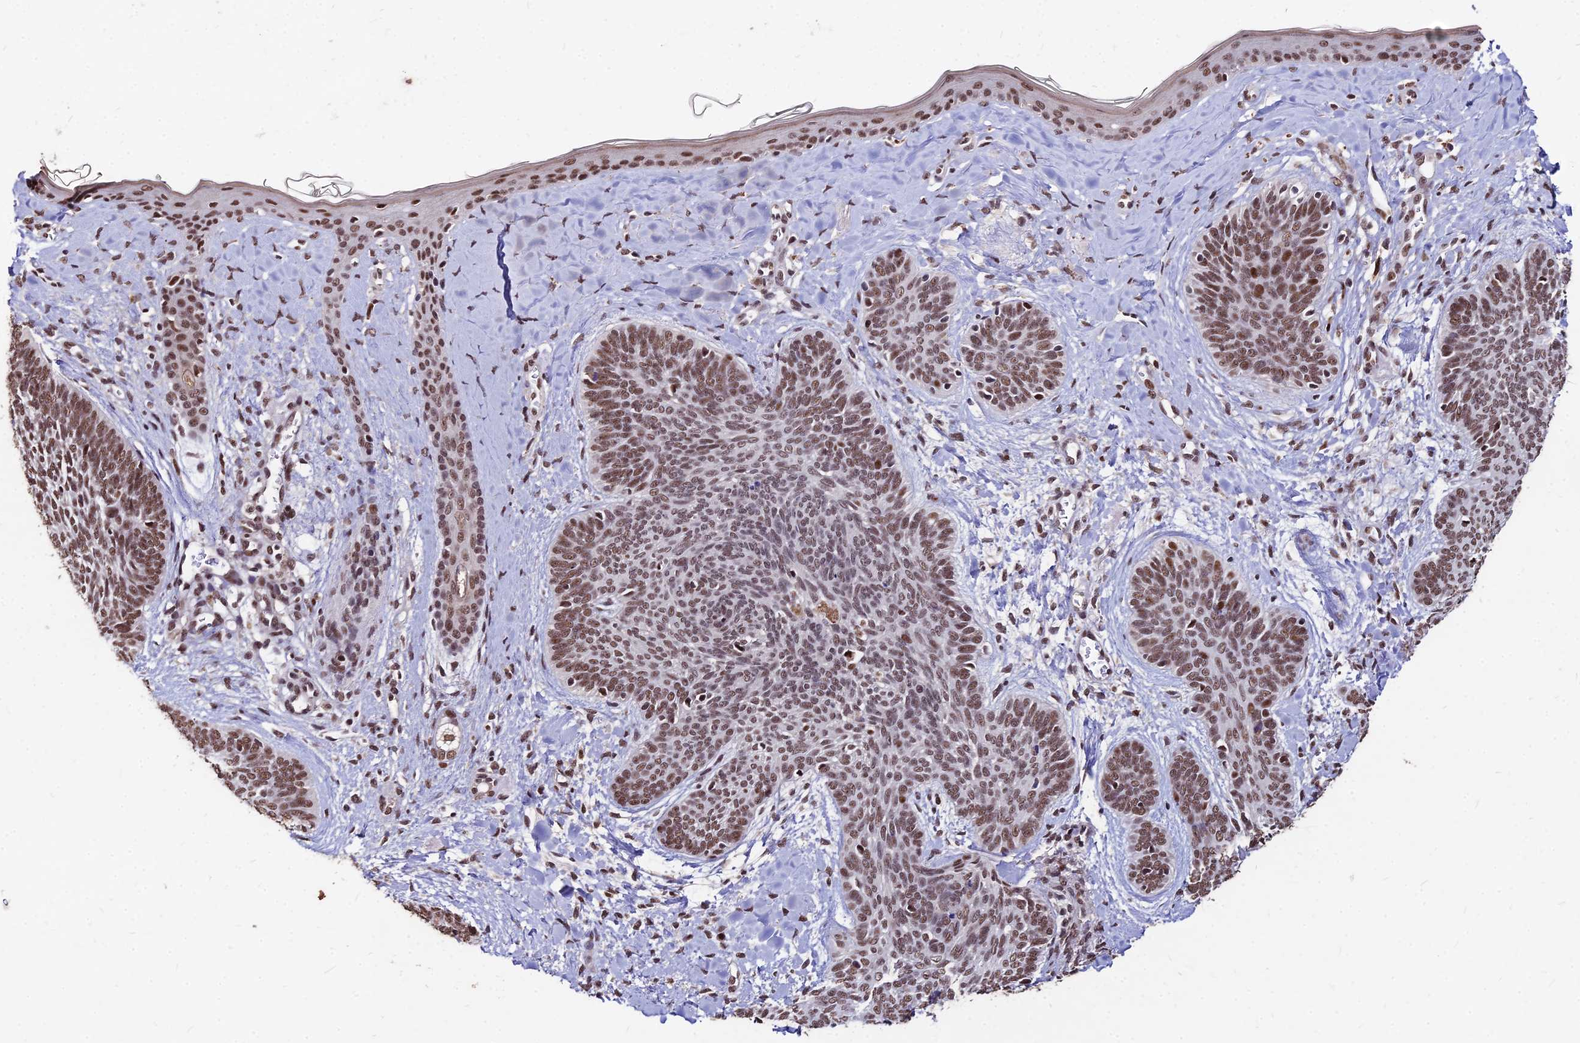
{"staining": {"intensity": "moderate", "quantity": ">75%", "location": "nuclear"}, "tissue": "skin cancer", "cell_type": "Tumor cells", "image_type": "cancer", "snomed": [{"axis": "morphology", "description": "Basal cell carcinoma"}, {"axis": "topography", "description": "Skin"}], "caption": "About >75% of tumor cells in basal cell carcinoma (skin) reveal moderate nuclear protein expression as visualized by brown immunohistochemical staining.", "gene": "ZBED4", "patient": {"sex": "female", "age": 81}}